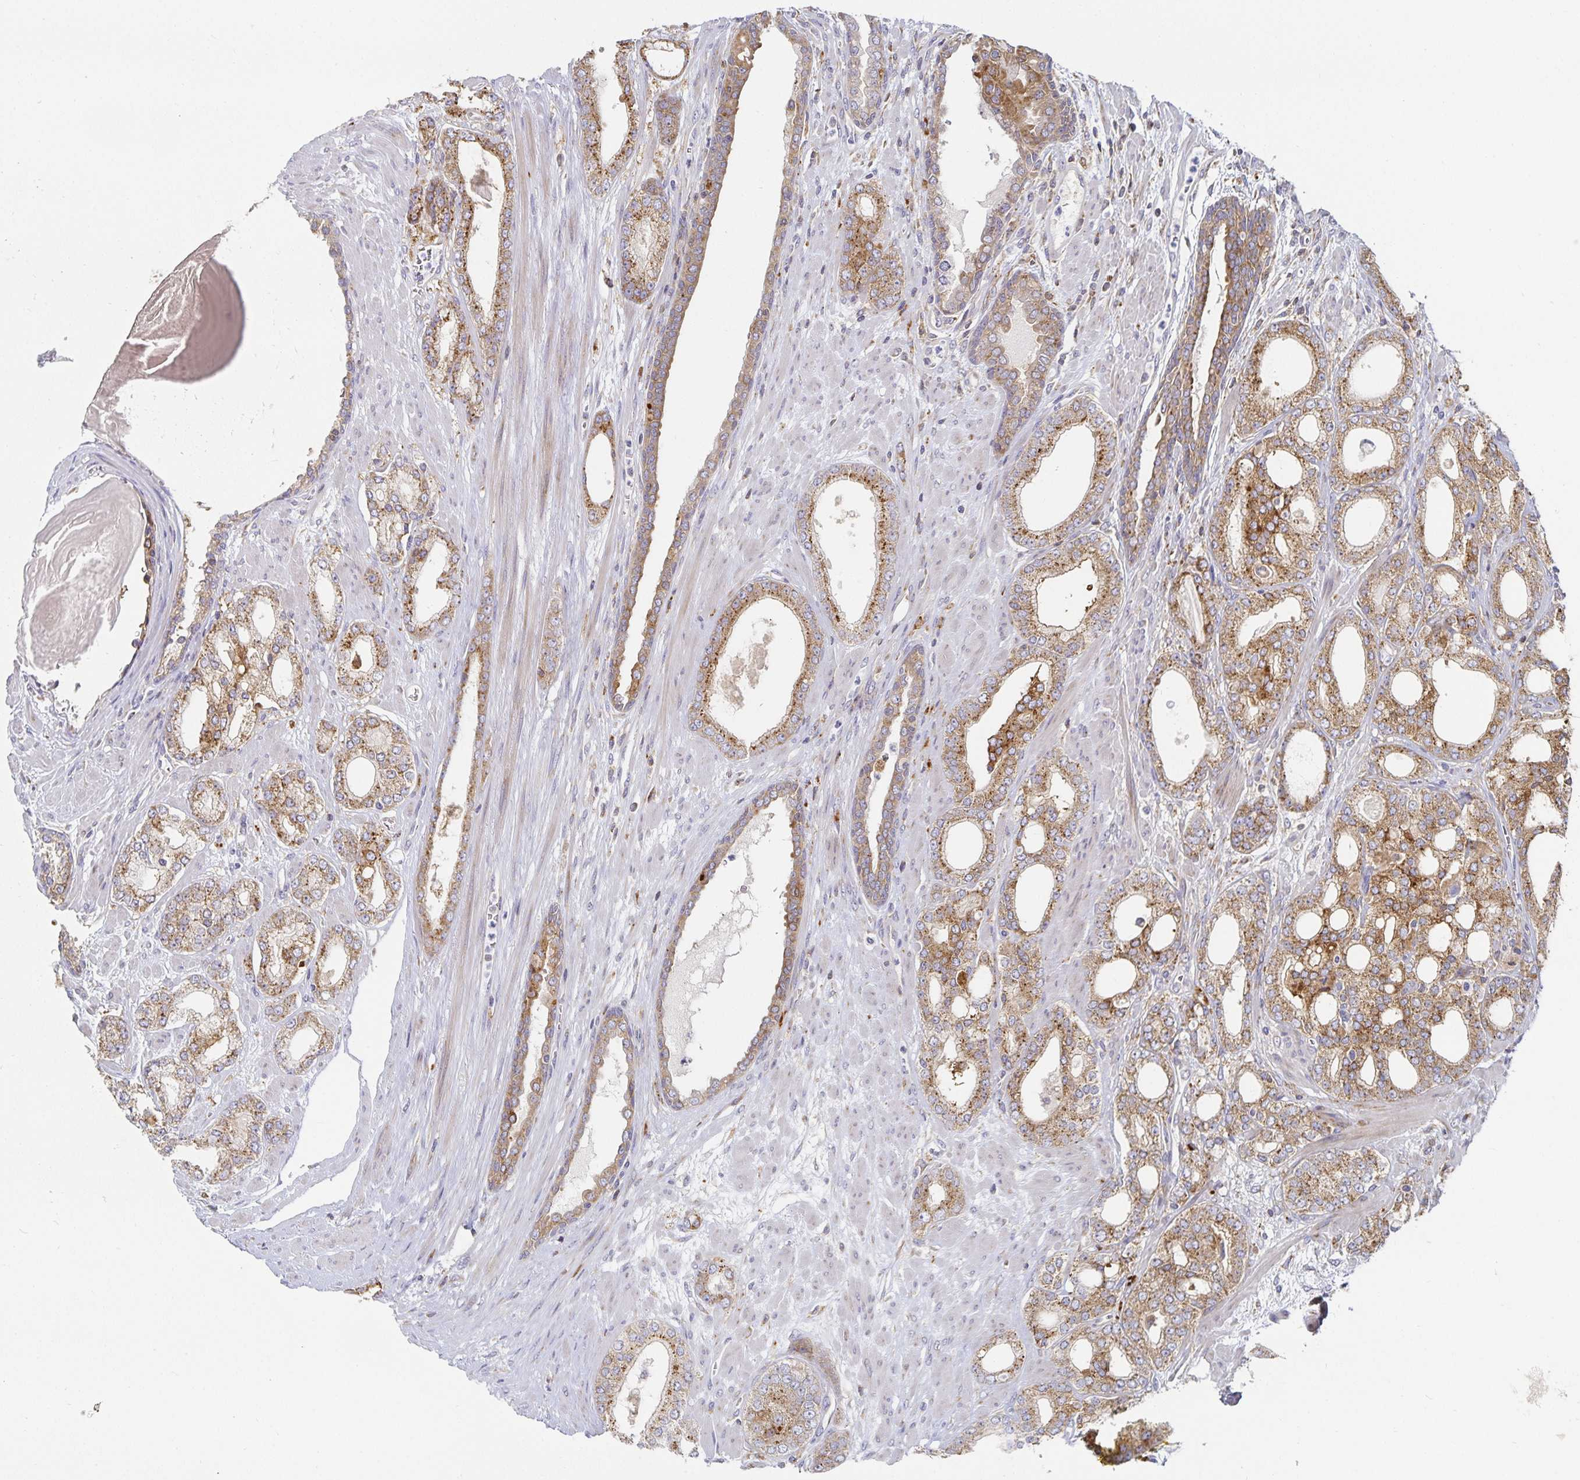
{"staining": {"intensity": "moderate", "quantity": ">75%", "location": "cytoplasmic/membranous"}, "tissue": "prostate cancer", "cell_type": "Tumor cells", "image_type": "cancer", "snomed": [{"axis": "morphology", "description": "Adenocarcinoma, High grade"}, {"axis": "topography", "description": "Prostate"}], "caption": "Immunohistochemical staining of prostate cancer exhibits medium levels of moderate cytoplasmic/membranous protein expression in approximately >75% of tumor cells.", "gene": "NOMO1", "patient": {"sex": "male", "age": 64}}